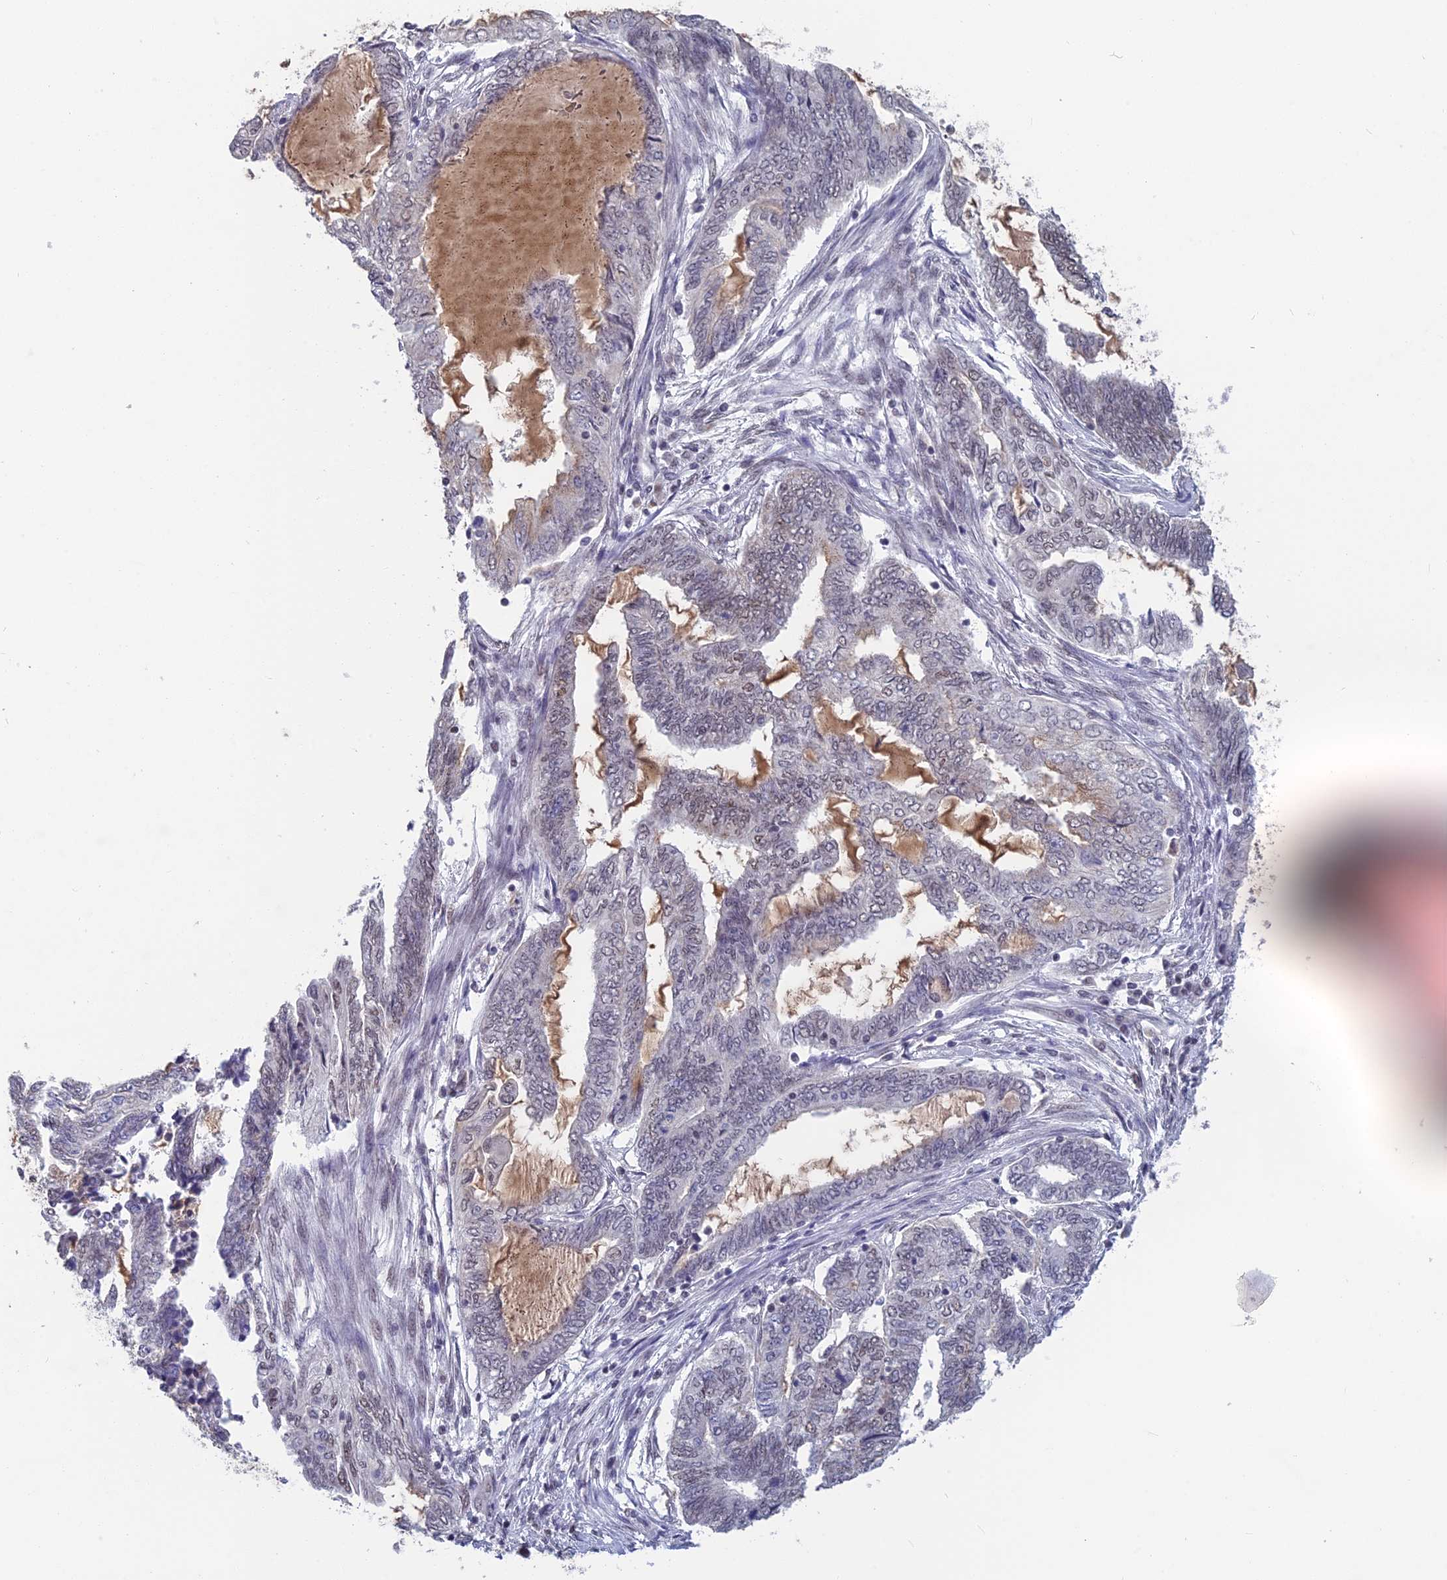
{"staining": {"intensity": "moderate", "quantity": "<25%", "location": "nuclear"}, "tissue": "endometrial cancer", "cell_type": "Tumor cells", "image_type": "cancer", "snomed": [{"axis": "morphology", "description": "Adenocarcinoma, NOS"}, {"axis": "topography", "description": "Uterus"}, {"axis": "topography", "description": "Endometrium"}], "caption": "Approximately <25% of tumor cells in endometrial adenocarcinoma demonstrate moderate nuclear protein expression as visualized by brown immunohistochemical staining.", "gene": "MT-CO3", "patient": {"sex": "female", "age": 70}}